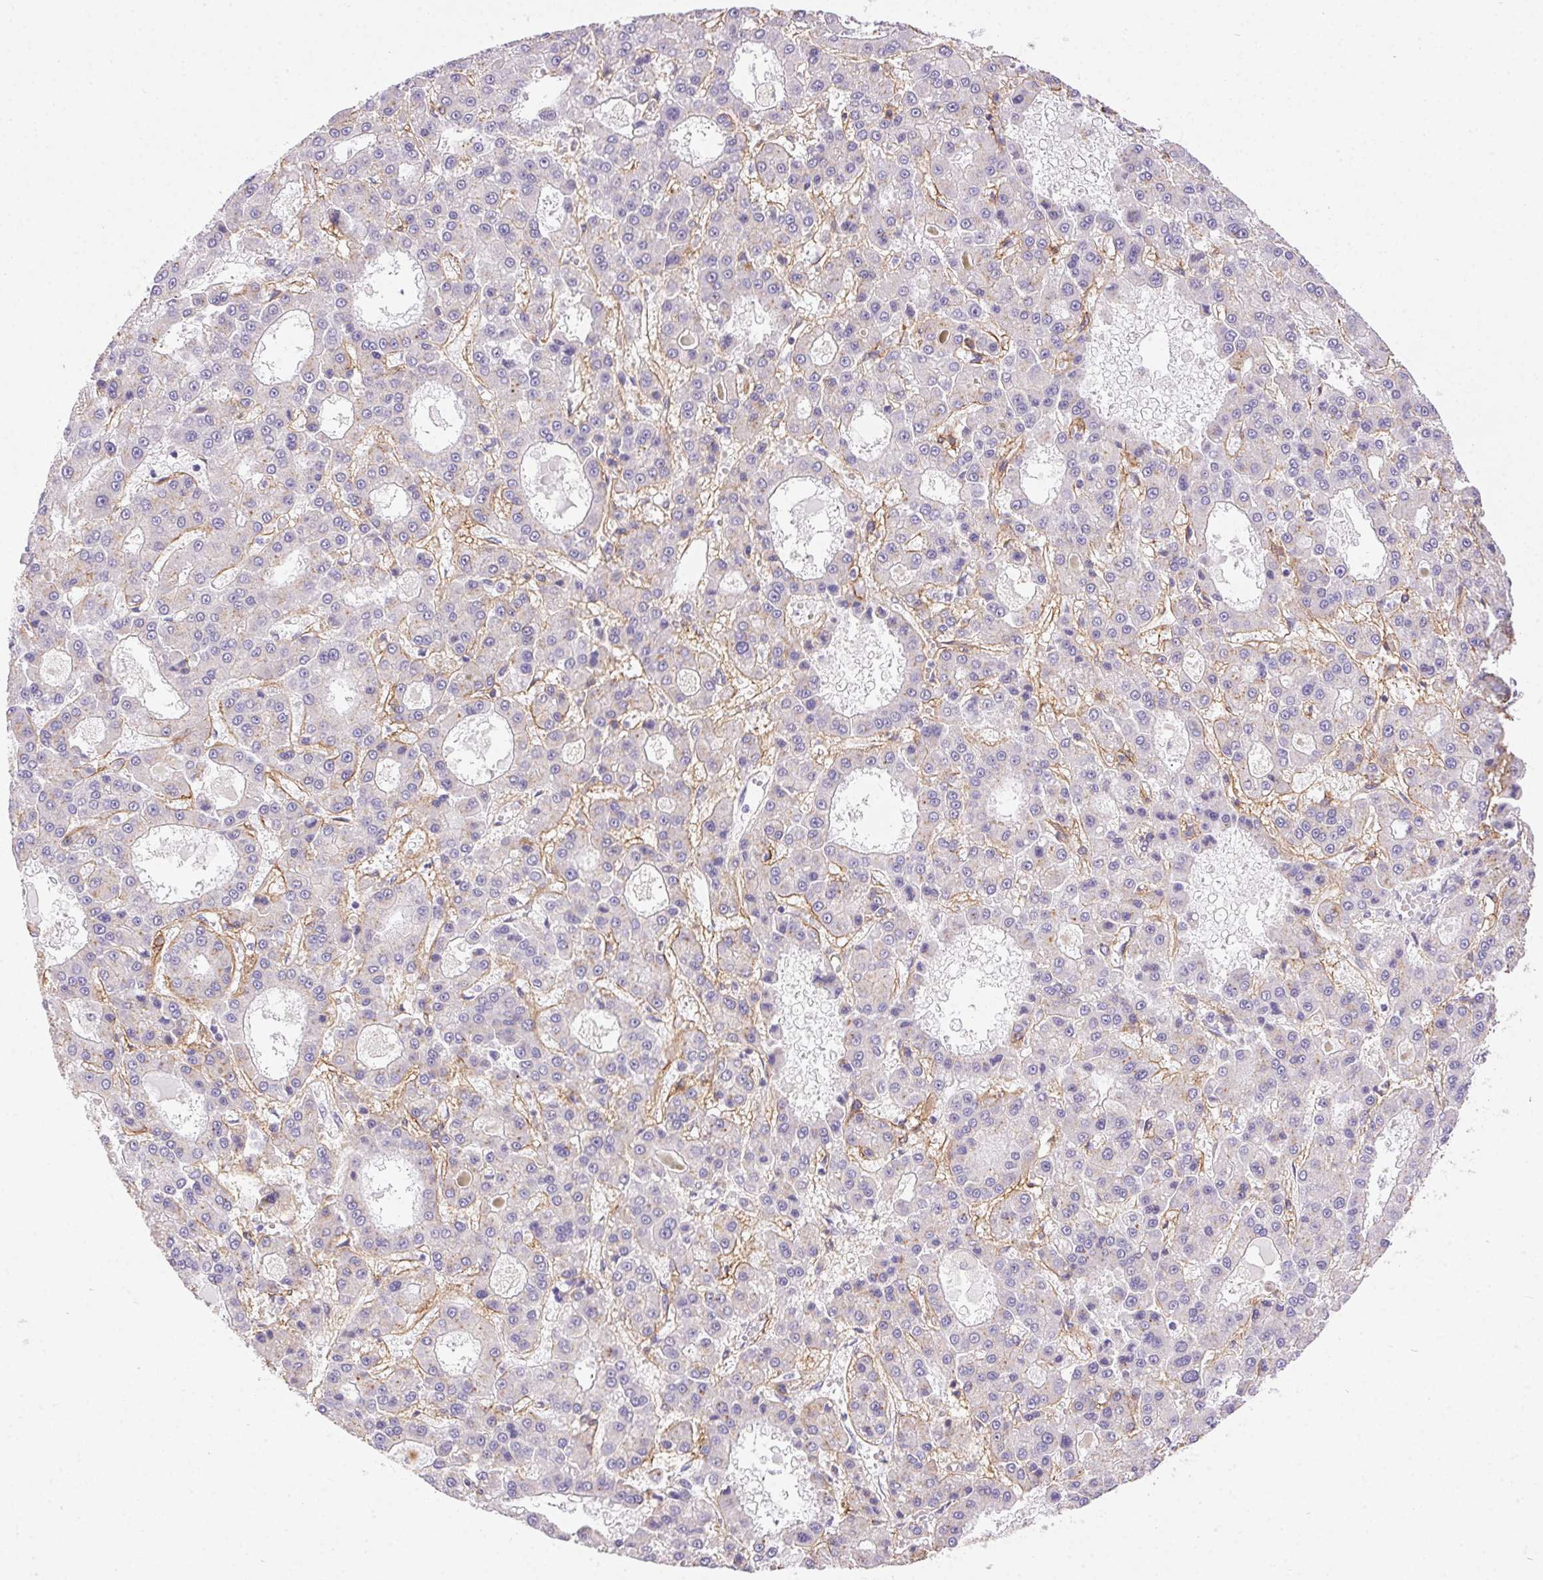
{"staining": {"intensity": "negative", "quantity": "none", "location": "none"}, "tissue": "liver cancer", "cell_type": "Tumor cells", "image_type": "cancer", "snomed": [{"axis": "morphology", "description": "Carcinoma, Hepatocellular, NOS"}, {"axis": "topography", "description": "Liver"}], "caption": "This is a photomicrograph of immunohistochemistry (IHC) staining of hepatocellular carcinoma (liver), which shows no expression in tumor cells.", "gene": "PDZD2", "patient": {"sex": "male", "age": 70}}